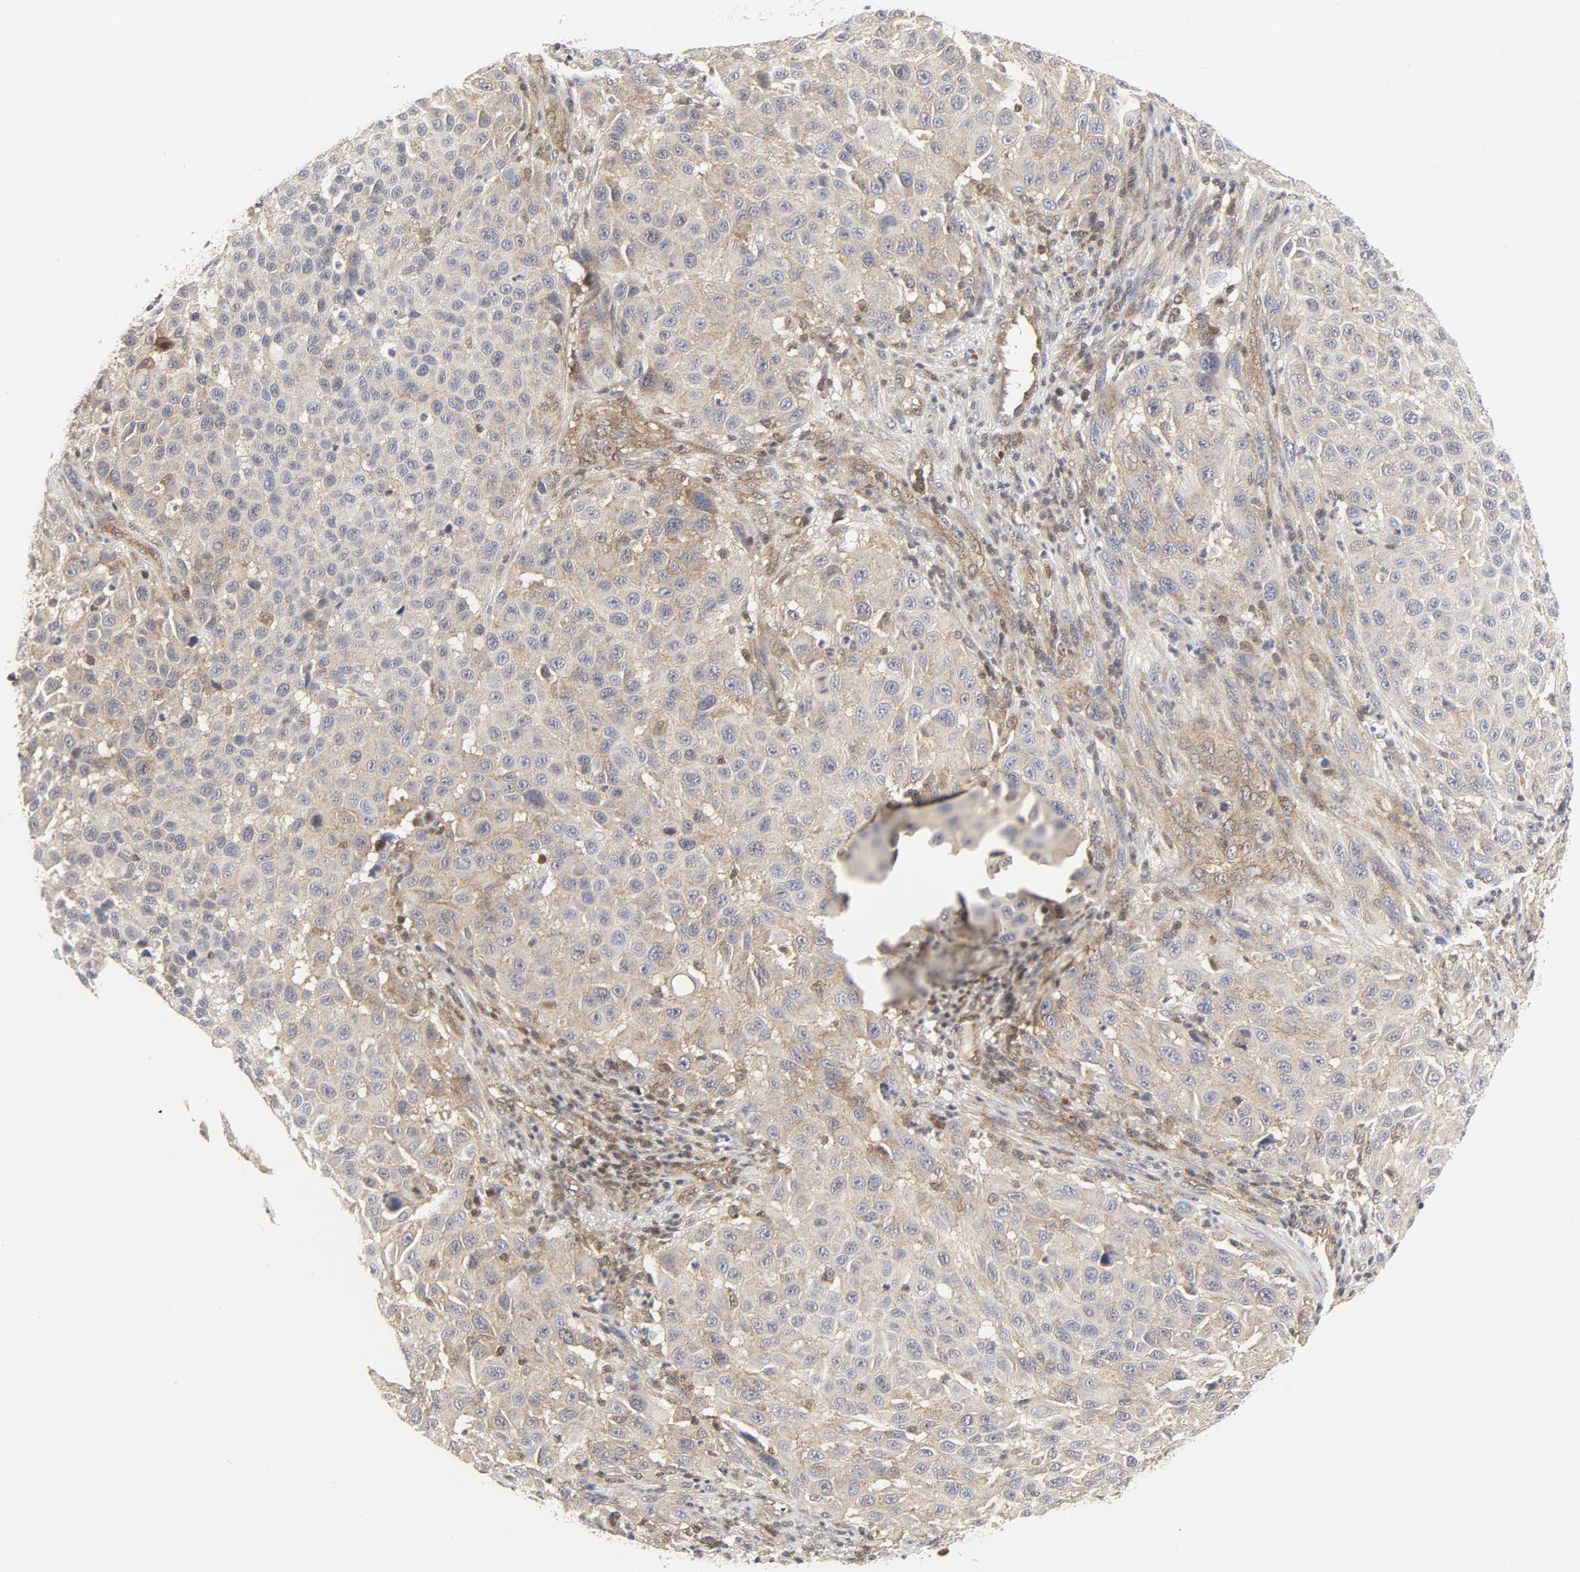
{"staining": {"intensity": "weak", "quantity": "25%-75%", "location": "cytoplasmic/membranous"}, "tissue": "melanoma", "cell_type": "Tumor cells", "image_type": "cancer", "snomed": [{"axis": "morphology", "description": "Malignant melanoma, Metastatic site"}, {"axis": "topography", "description": "Lymph node"}], "caption": "This histopathology image demonstrates immunohistochemistry (IHC) staining of melanoma, with low weak cytoplasmic/membranous staining in approximately 25%-75% of tumor cells.", "gene": "MAP2K7", "patient": {"sex": "male", "age": 61}}